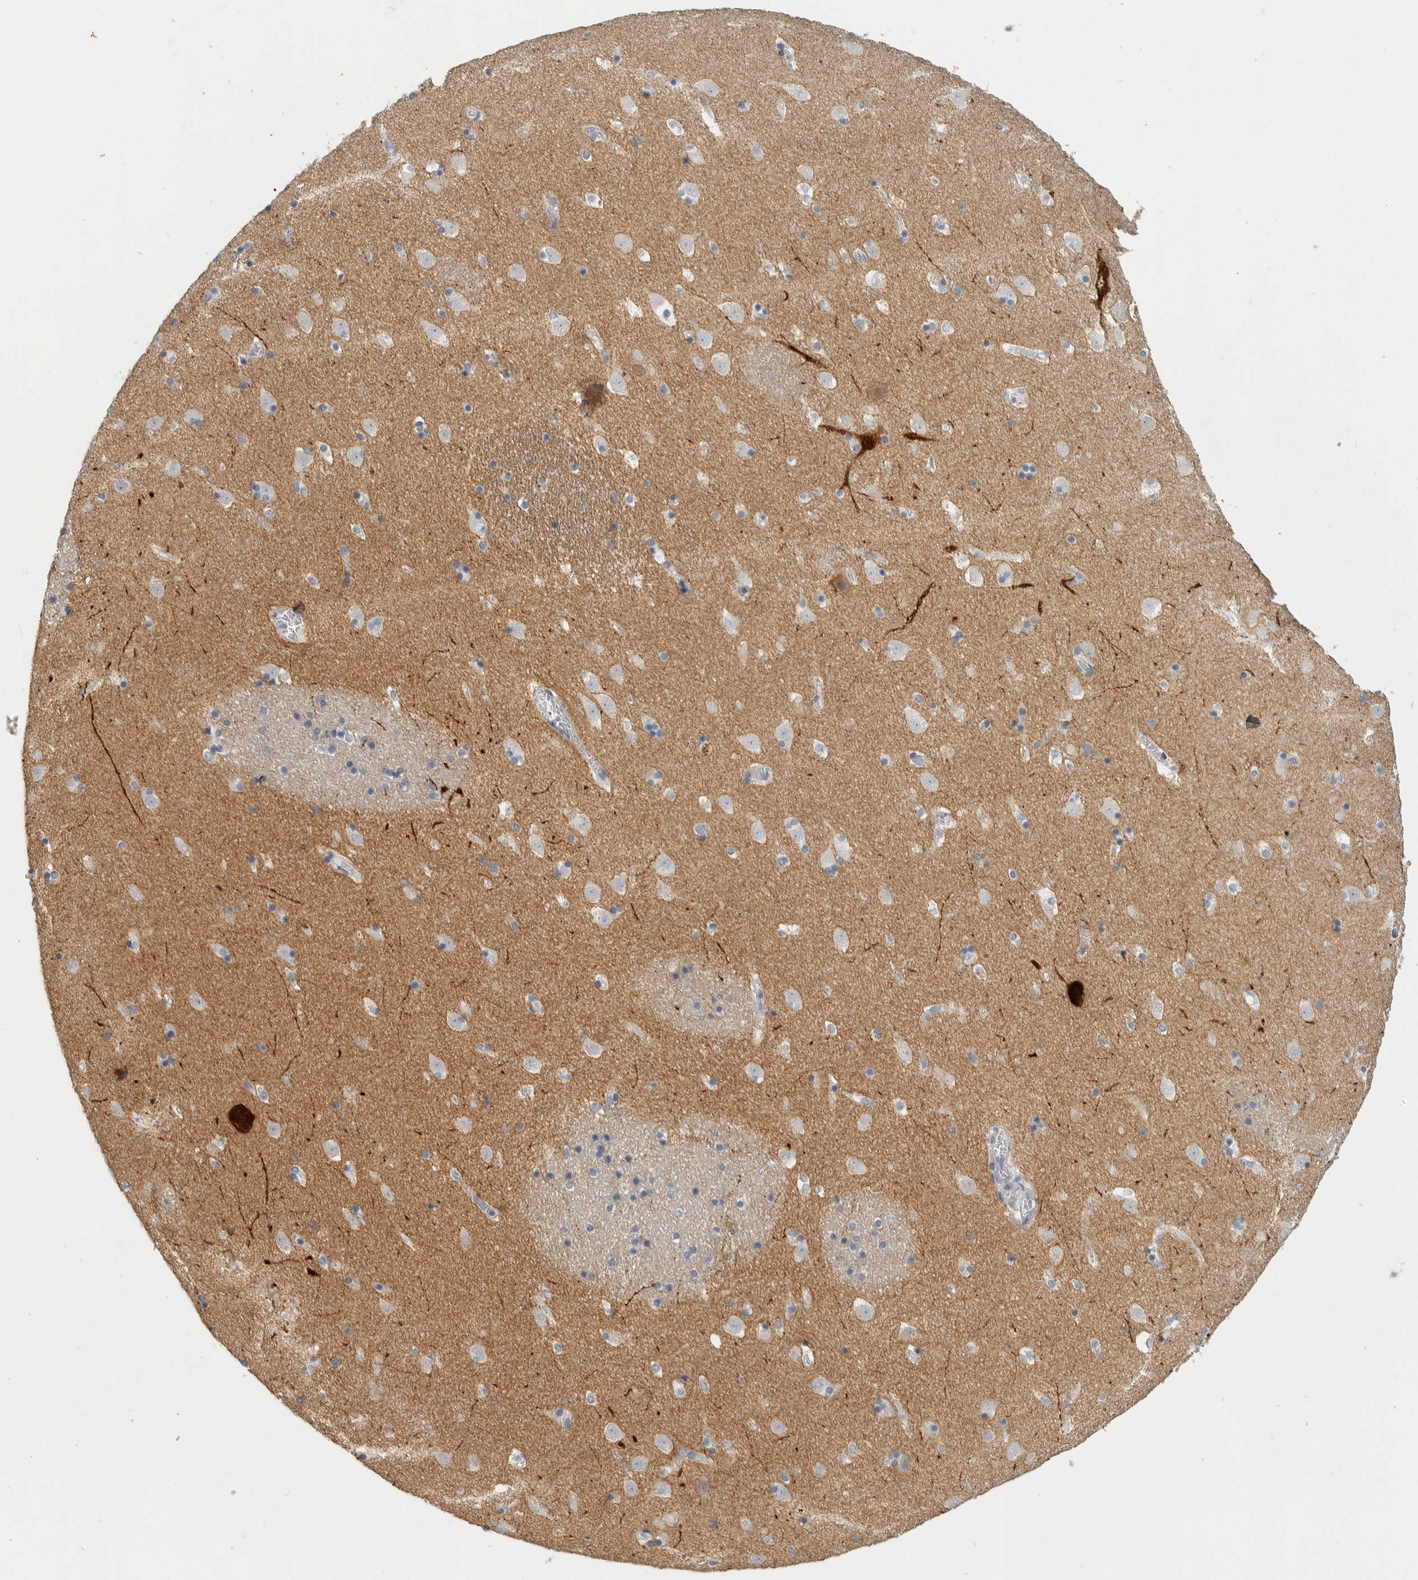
{"staining": {"intensity": "negative", "quantity": "none", "location": "none"}, "tissue": "caudate", "cell_type": "Glial cells", "image_type": "normal", "snomed": [{"axis": "morphology", "description": "Normal tissue, NOS"}, {"axis": "topography", "description": "Lateral ventricle wall"}], "caption": "Immunohistochemistry (IHC) photomicrograph of benign caudate stained for a protein (brown), which exhibits no staining in glial cells. (DAB (3,3'-diaminobenzidine) IHC visualized using brightfield microscopy, high magnification).", "gene": "DCAF10", "patient": {"sex": "male", "age": 45}}